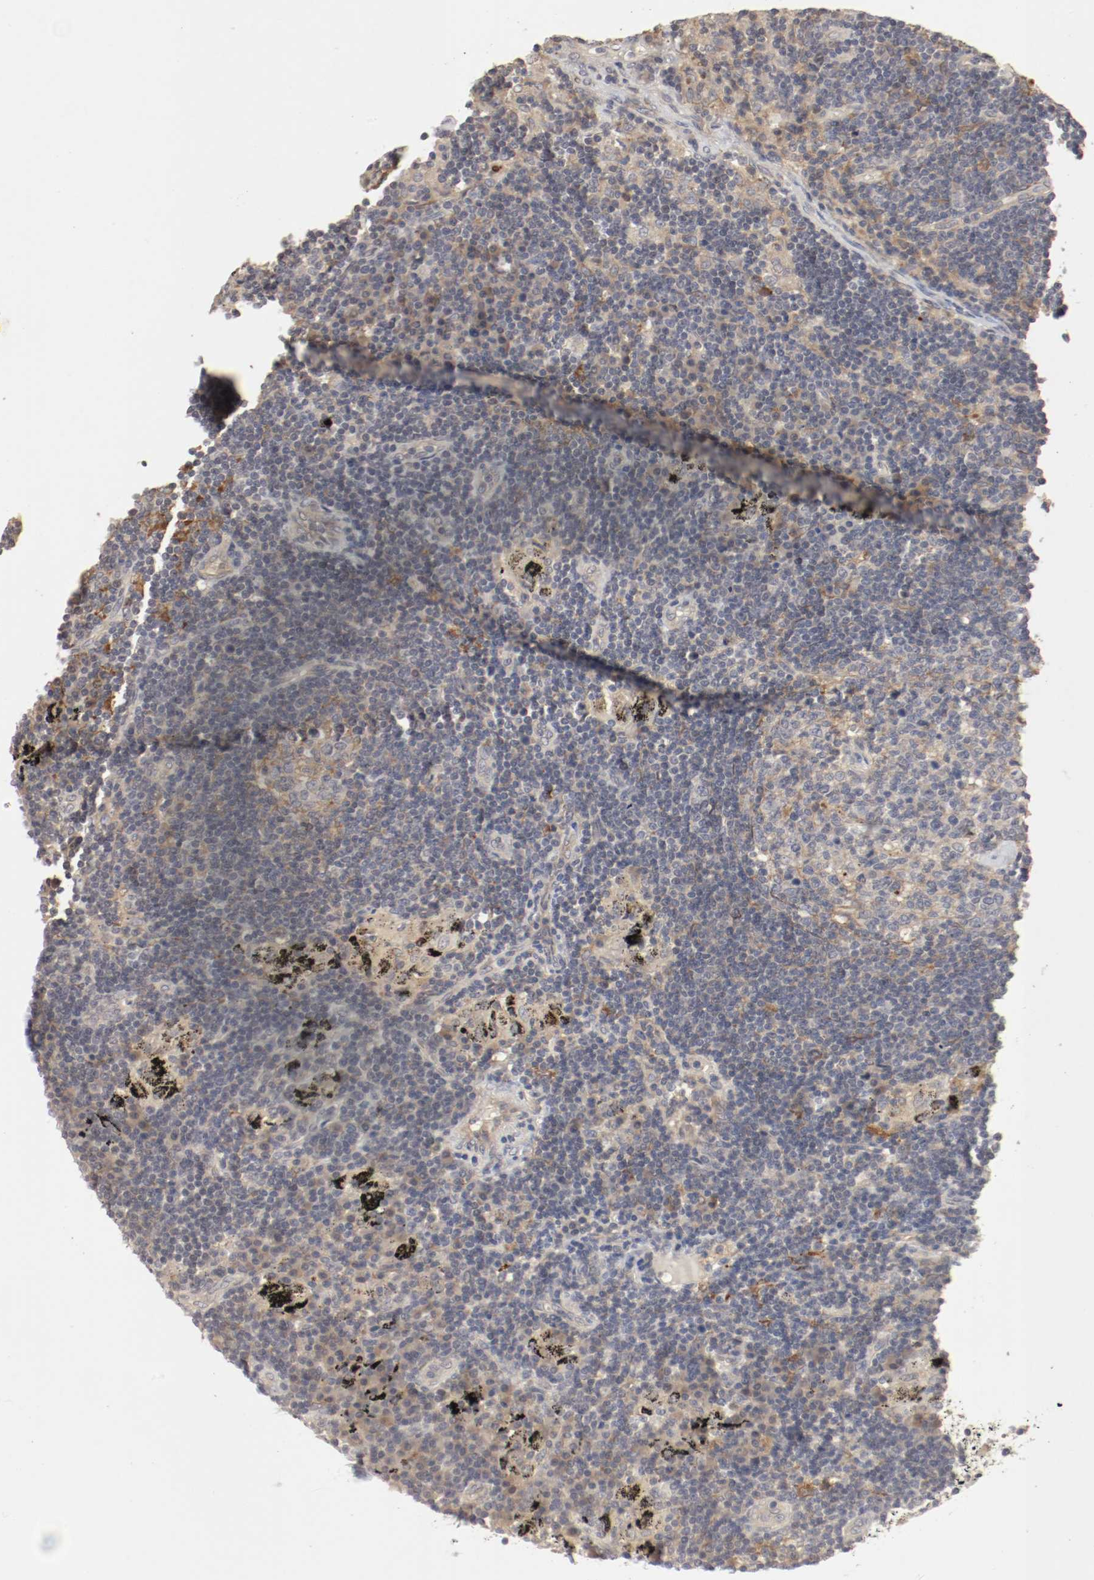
{"staining": {"intensity": "weak", "quantity": ">75%", "location": "cytoplasmic/membranous"}, "tissue": "lymph node", "cell_type": "Germinal center cells", "image_type": "normal", "snomed": [{"axis": "morphology", "description": "Normal tissue, NOS"}, {"axis": "morphology", "description": "Squamous cell carcinoma, metastatic, NOS"}, {"axis": "topography", "description": "Lymph node"}], "caption": "Weak cytoplasmic/membranous positivity for a protein is appreciated in approximately >75% of germinal center cells of benign lymph node using IHC.", "gene": "REN", "patient": {"sex": "female", "age": 53}}